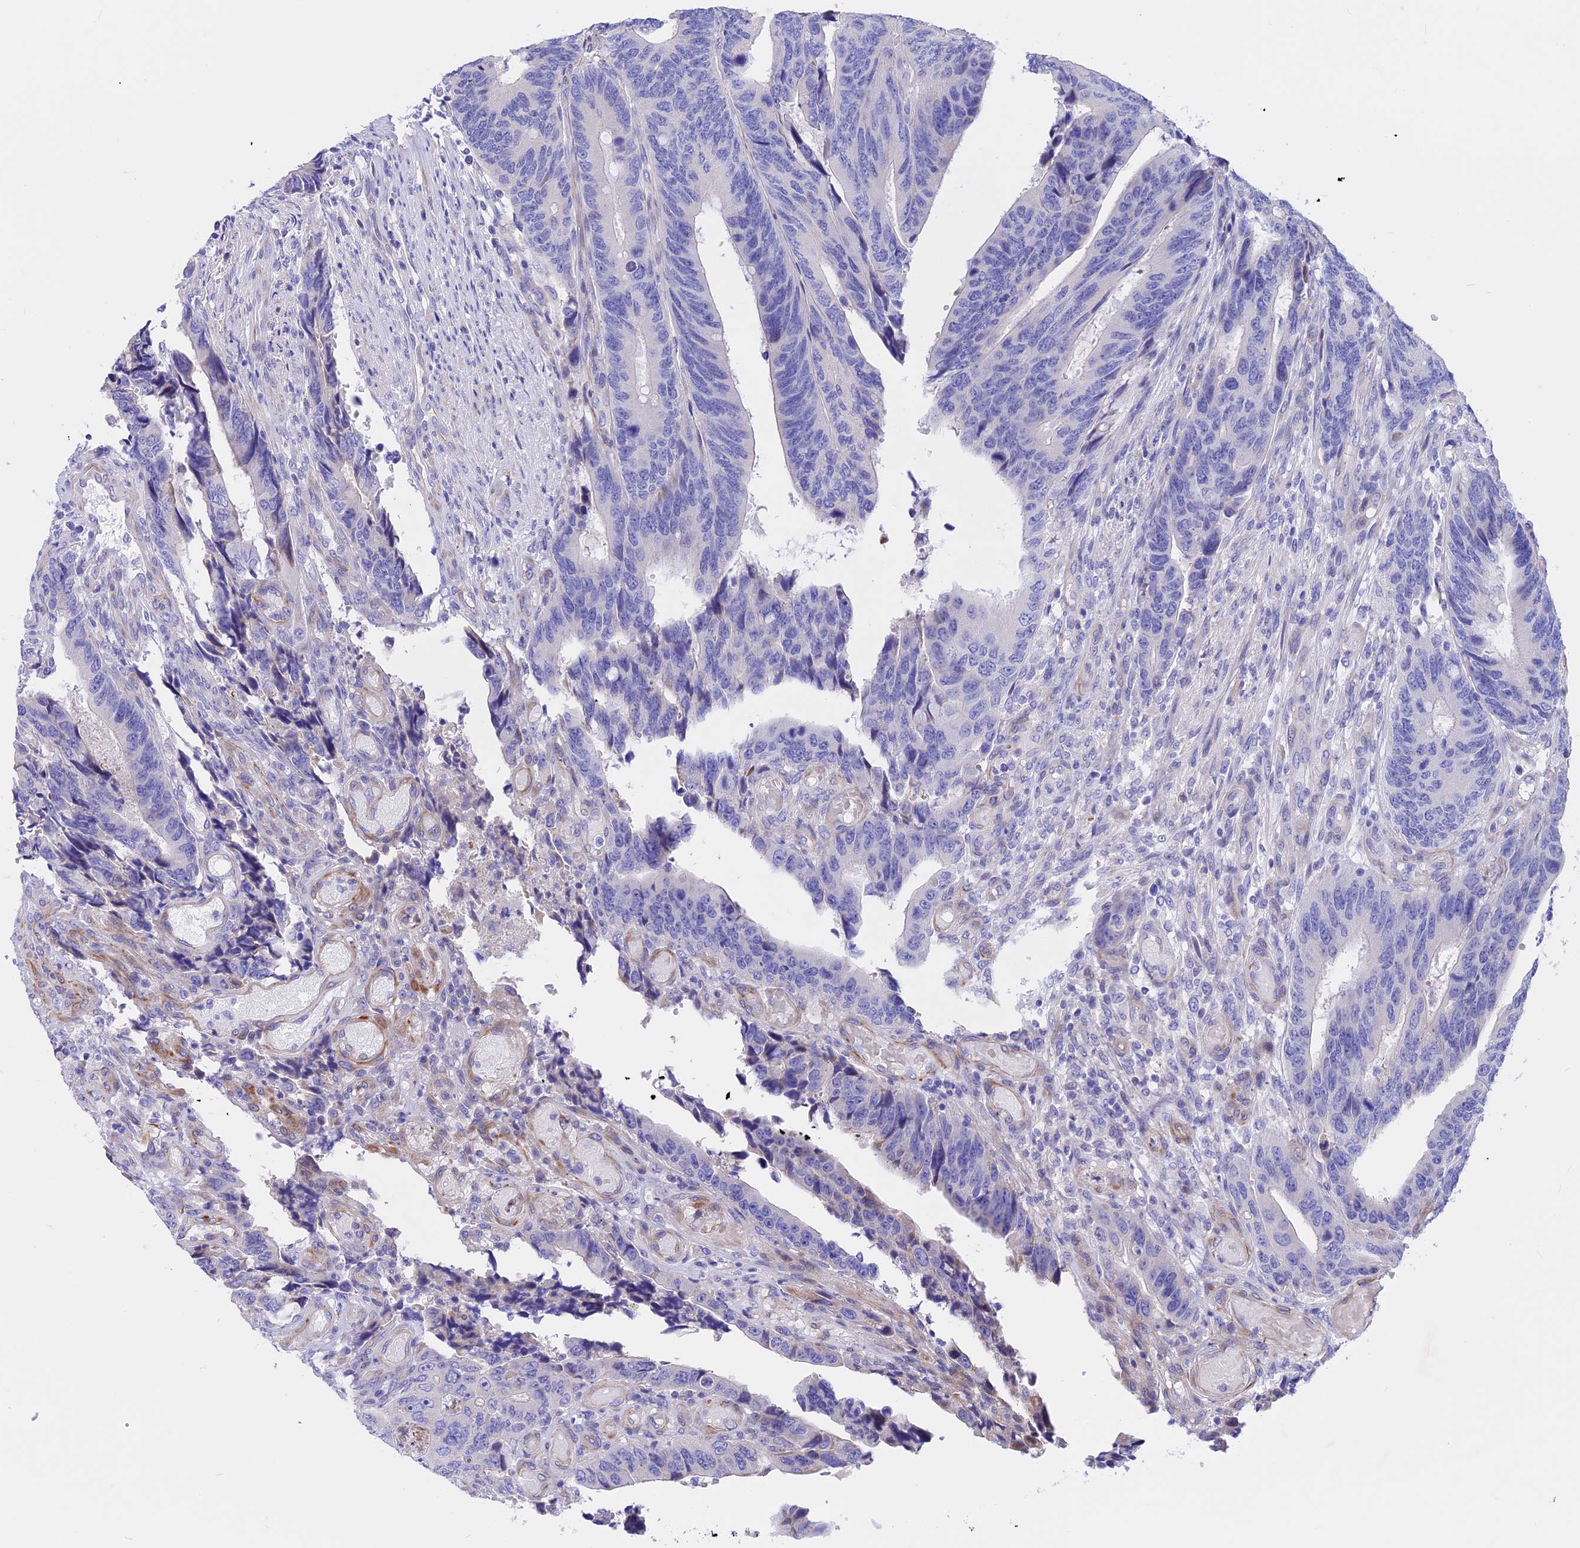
{"staining": {"intensity": "negative", "quantity": "none", "location": "none"}, "tissue": "colorectal cancer", "cell_type": "Tumor cells", "image_type": "cancer", "snomed": [{"axis": "morphology", "description": "Adenocarcinoma, NOS"}, {"axis": "topography", "description": "Colon"}], "caption": "Immunohistochemical staining of colorectal cancer (adenocarcinoma) demonstrates no significant positivity in tumor cells.", "gene": "TMEM138", "patient": {"sex": "male", "age": 87}}